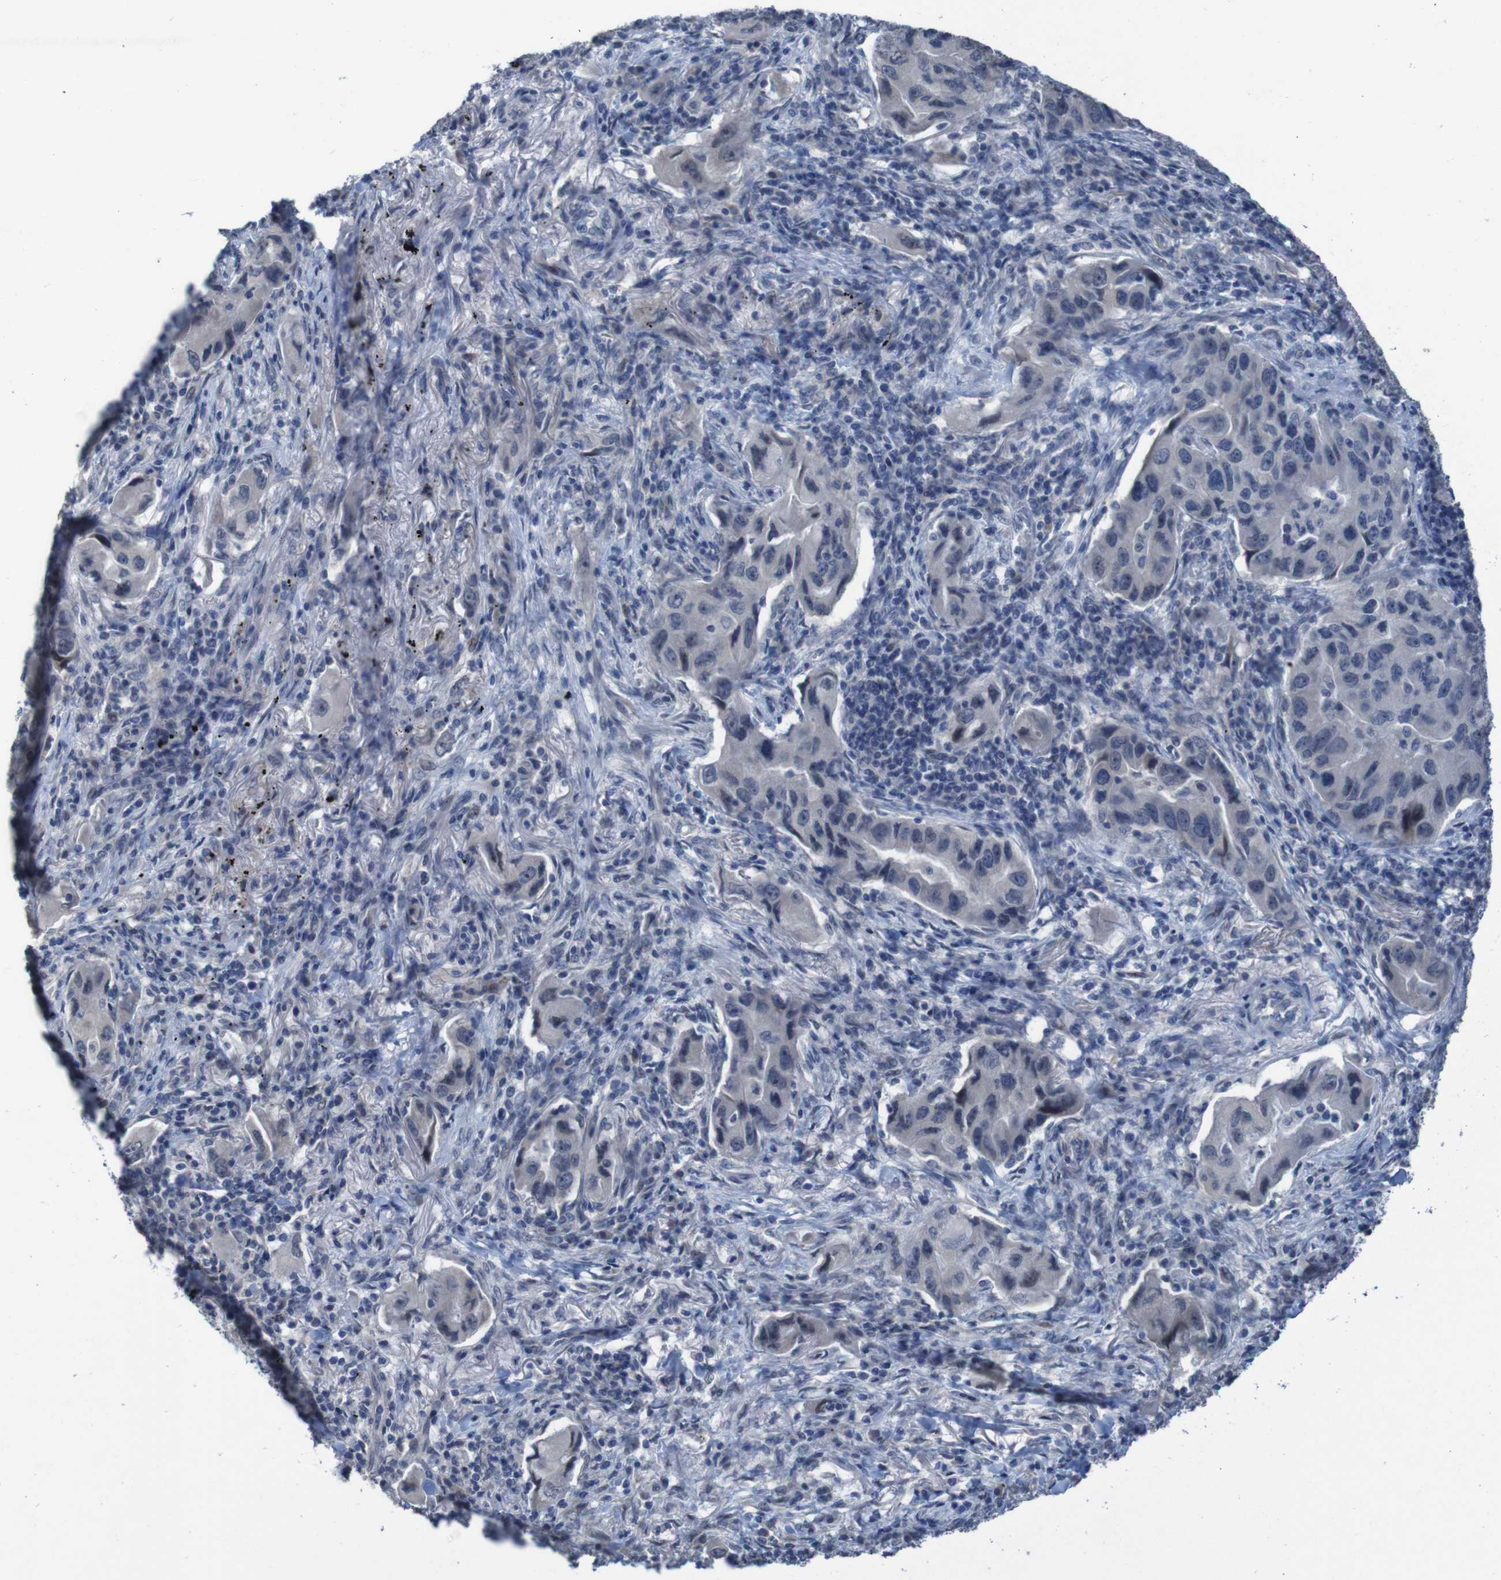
{"staining": {"intensity": "negative", "quantity": "none", "location": "none"}, "tissue": "lung cancer", "cell_type": "Tumor cells", "image_type": "cancer", "snomed": [{"axis": "morphology", "description": "Adenocarcinoma, NOS"}, {"axis": "topography", "description": "Lung"}], "caption": "Immunohistochemistry (IHC) image of lung cancer (adenocarcinoma) stained for a protein (brown), which reveals no expression in tumor cells. (Brightfield microscopy of DAB immunohistochemistry at high magnification).", "gene": "CLDN18", "patient": {"sex": "female", "age": 65}}